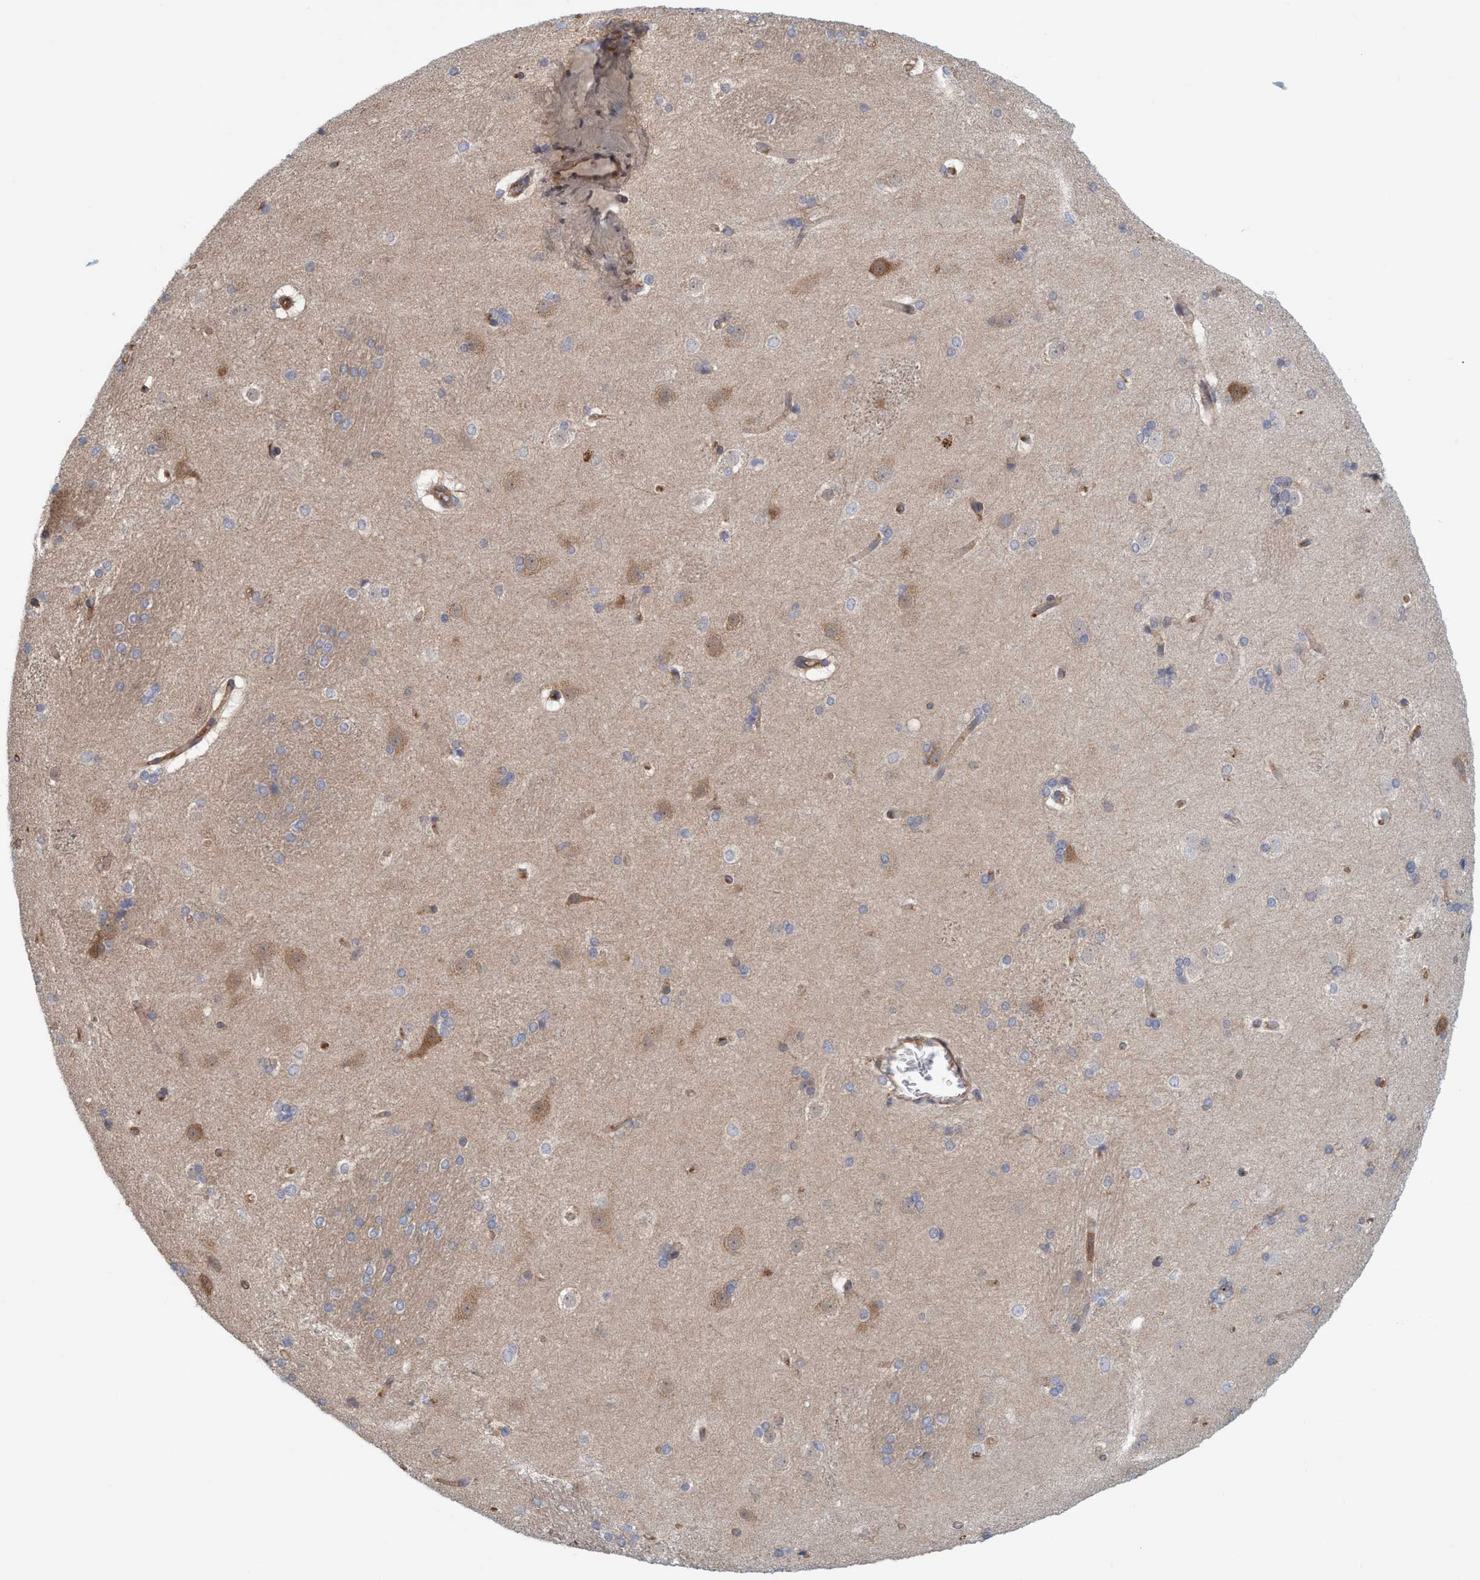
{"staining": {"intensity": "weak", "quantity": "<25%", "location": "cytoplasmic/membranous"}, "tissue": "caudate", "cell_type": "Glial cells", "image_type": "normal", "snomed": [{"axis": "morphology", "description": "Normal tissue, NOS"}, {"axis": "topography", "description": "Lateral ventricle wall"}], "caption": "Protein analysis of benign caudate displays no significant expression in glial cells.", "gene": "SPECC1", "patient": {"sex": "female", "age": 19}}